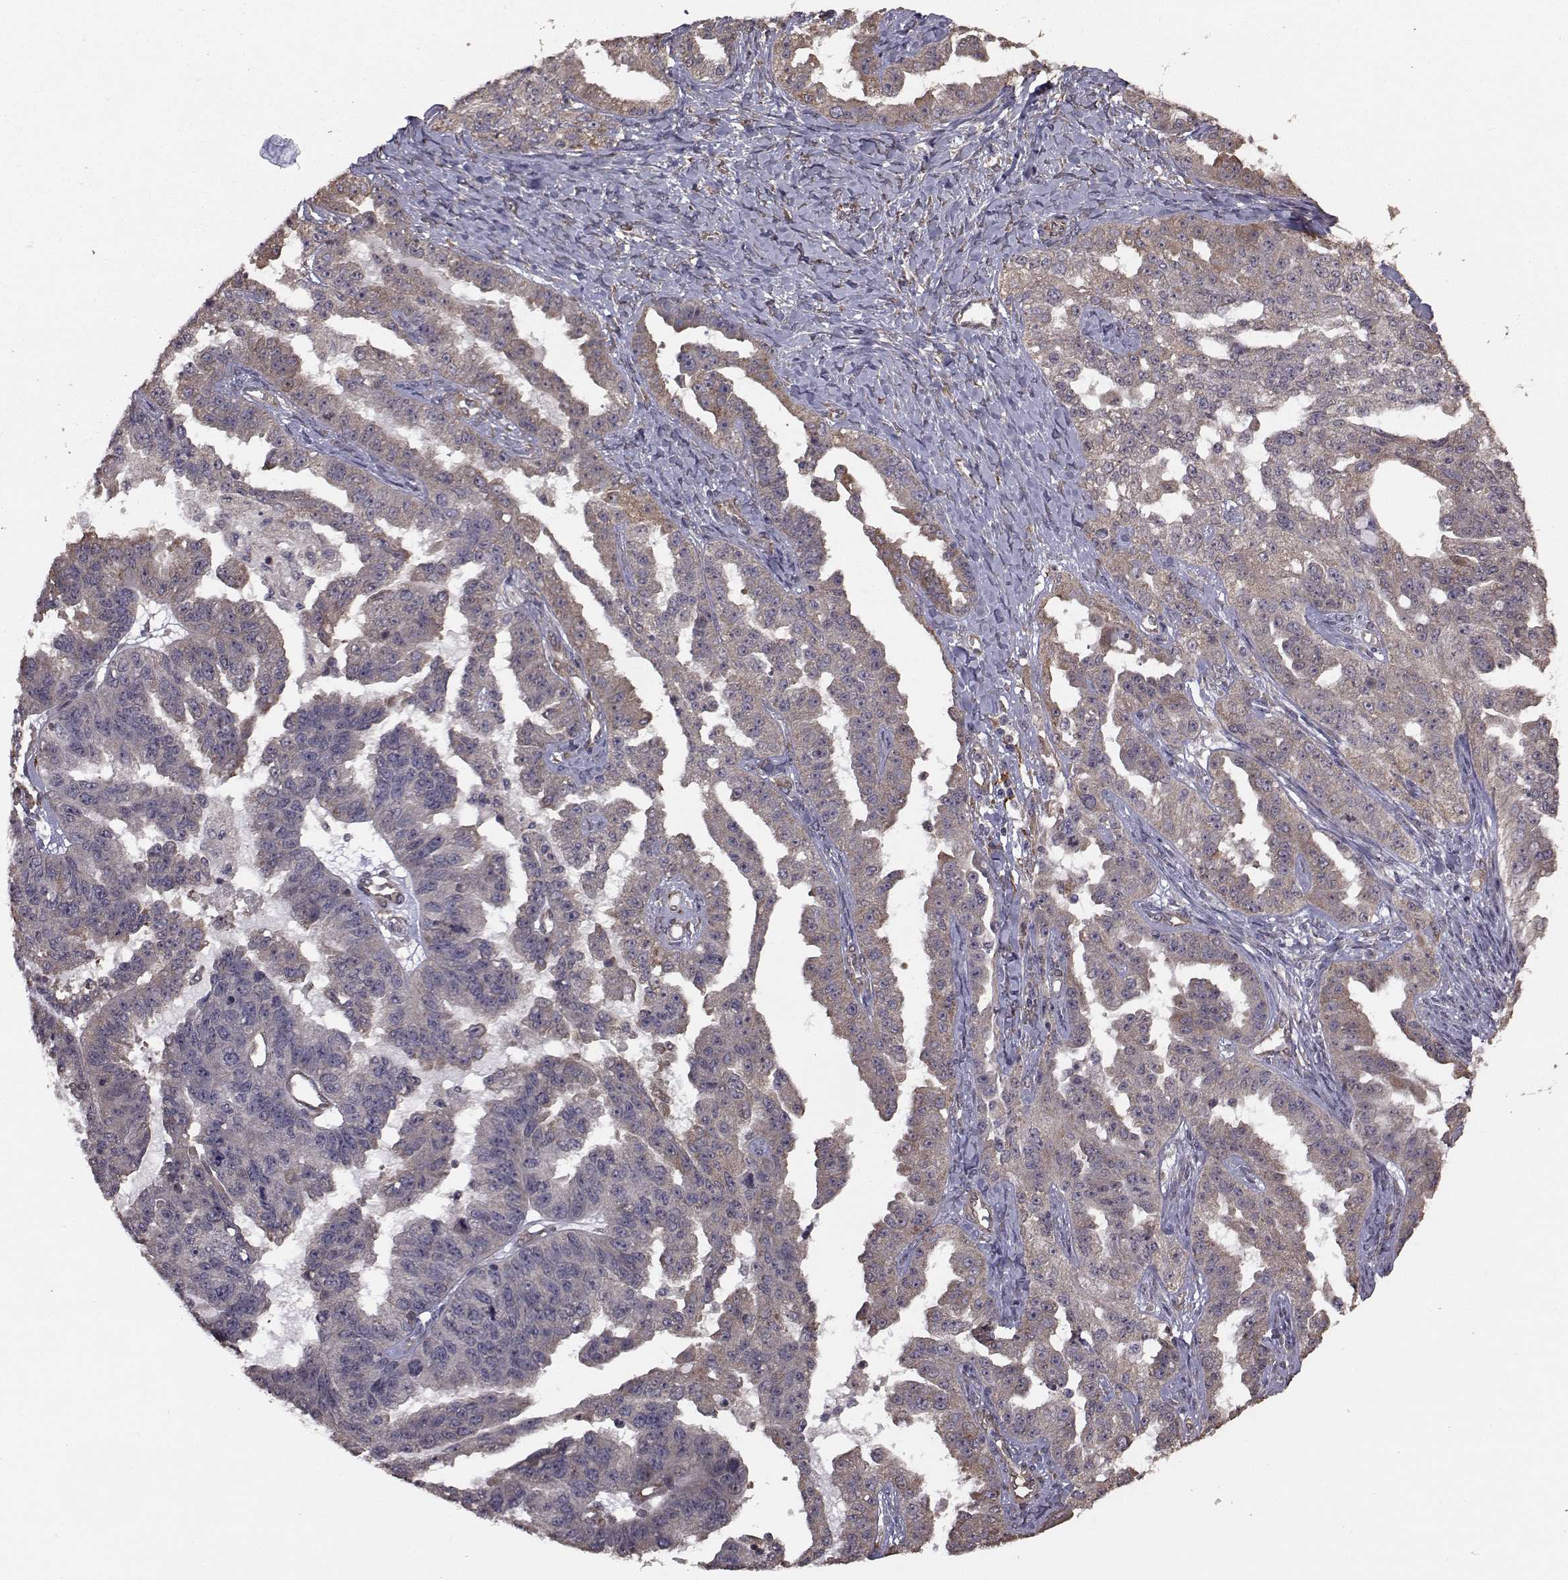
{"staining": {"intensity": "negative", "quantity": "none", "location": "none"}, "tissue": "ovarian cancer", "cell_type": "Tumor cells", "image_type": "cancer", "snomed": [{"axis": "morphology", "description": "Cystadenocarcinoma, serous, NOS"}, {"axis": "topography", "description": "Ovary"}], "caption": "Tumor cells are negative for brown protein staining in ovarian serous cystadenocarcinoma. (DAB (3,3'-diaminobenzidine) IHC with hematoxylin counter stain).", "gene": "TRIP10", "patient": {"sex": "female", "age": 58}}